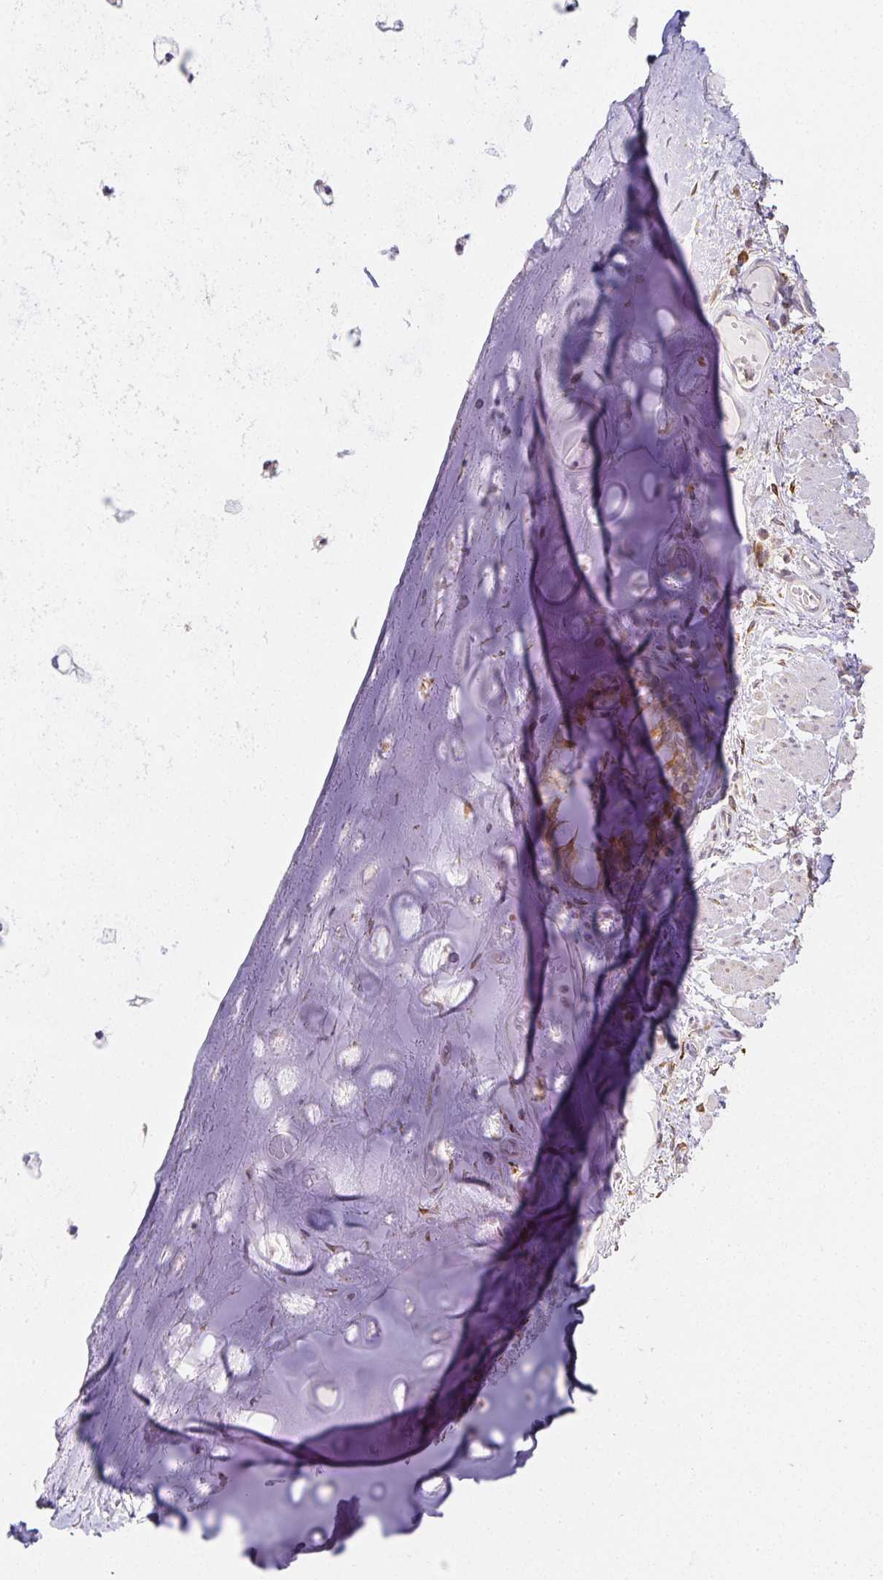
{"staining": {"intensity": "negative", "quantity": "none", "location": "none"}, "tissue": "adipose tissue", "cell_type": "Adipocytes", "image_type": "normal", "snomed": [{"axis": "morphology", "description": "Normal tissue, NOS"}, {"axis": "topography", "description": "Cartilage tissue"}, {"axis": "topography", "description": "Bronchus"}], "caption": "There is no significant expression in adipocytes of adipose tissue. The staining is performed using DAB brown chromogen with nuclei counter-stained in using hematoxylin.", "gene": "GP2", "patient": {"sex": "male", "age": 64}}